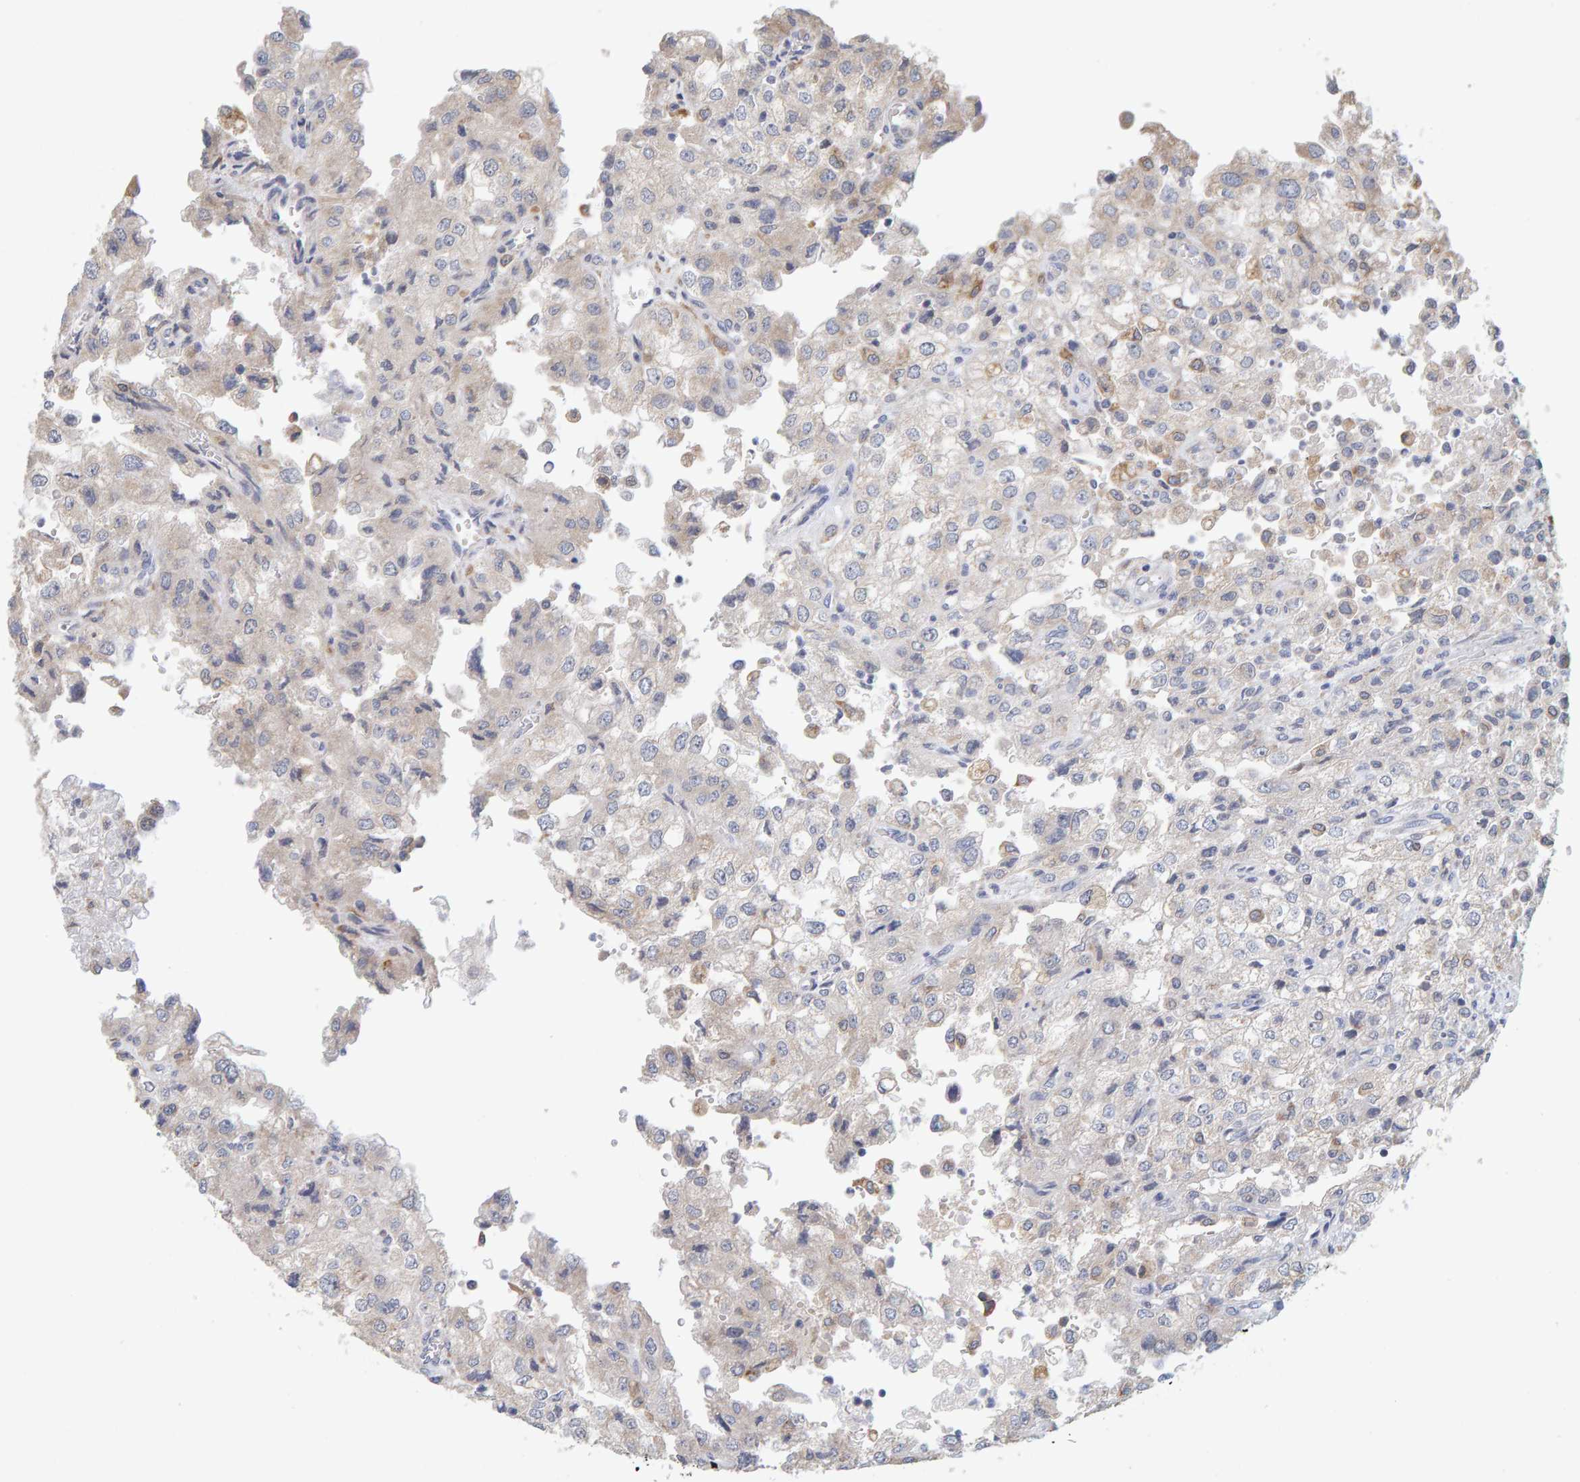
{"staining": {"intensity": "negative", "quantity": "none", "location": "none"}, "tissue": "renal cancer", "cell_type": "Tumor cells", "image_type": "cancer", "snomed": [{"axis": "morphology", "description": "Adenocarcinoma, NOS"}, {"axis": "topography", "description": "Kidney"}], "caption": "DAB immunohistochemical staining of adenocarcinoma (renal) shows no significant staining in tumor cells.", "gene": "SGPL1", "patient": {"sex": "female", "age": 54}}